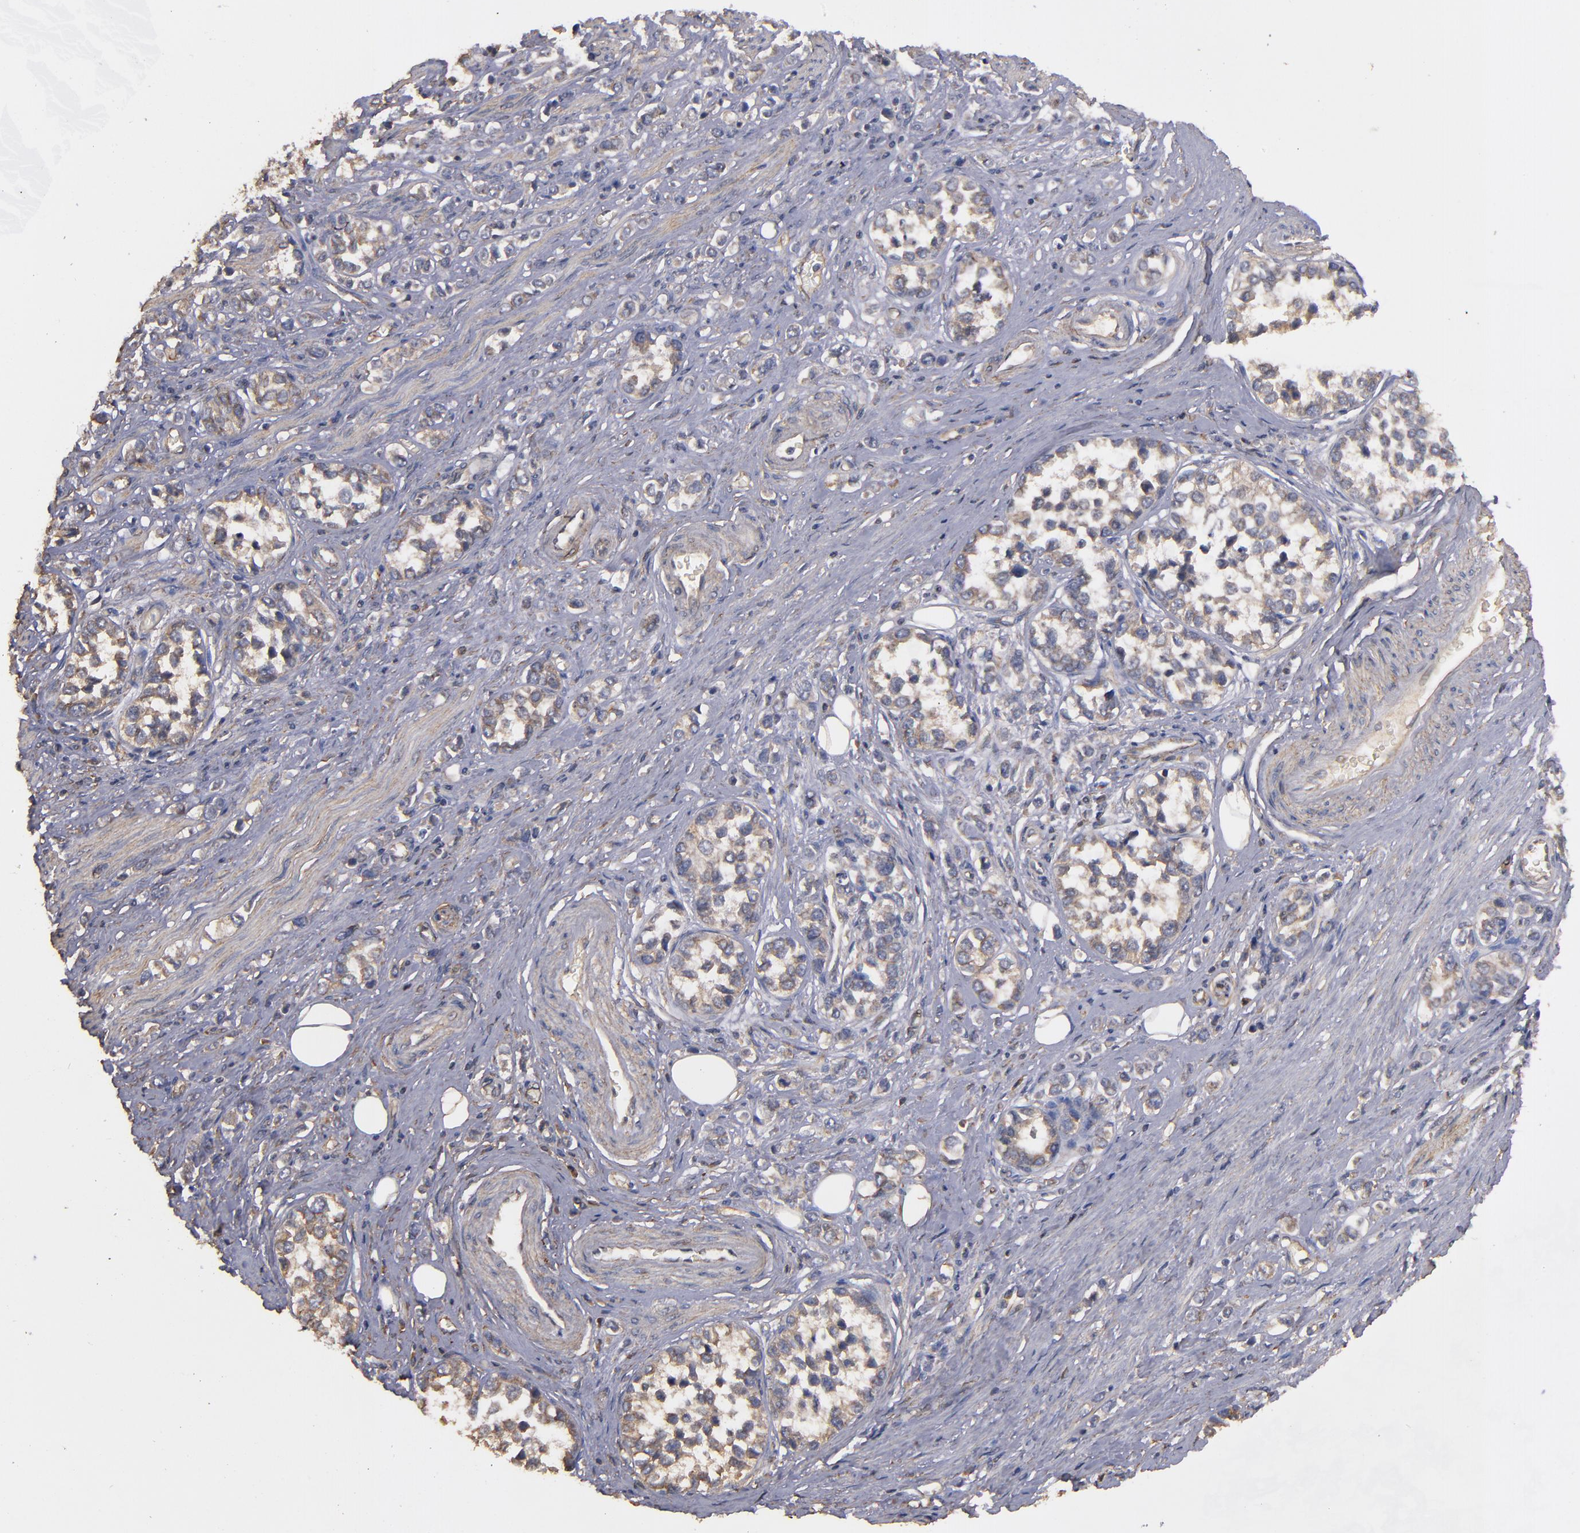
{"staining": {"intensity": "moderate", "quantity": ">75%", "location": "cytoplasmic/membranous"}, "tissue": "stomach cancer", "cell_type": "Tumor cells", "image_type": "cancer", "snomed": [{"axis": "morphology", "description": "Adenocarcinoma, NOS"}, {"axis": "topography", "description": "Stomach, upper"}], "caption": "A brown stain highlights moderate cytoplasmic/membranous positivity of a protein in human adenocarcinoma (stomach) tumor cells.", "gene": "DMD", "patient": {"sex": "male", "age": 76}}